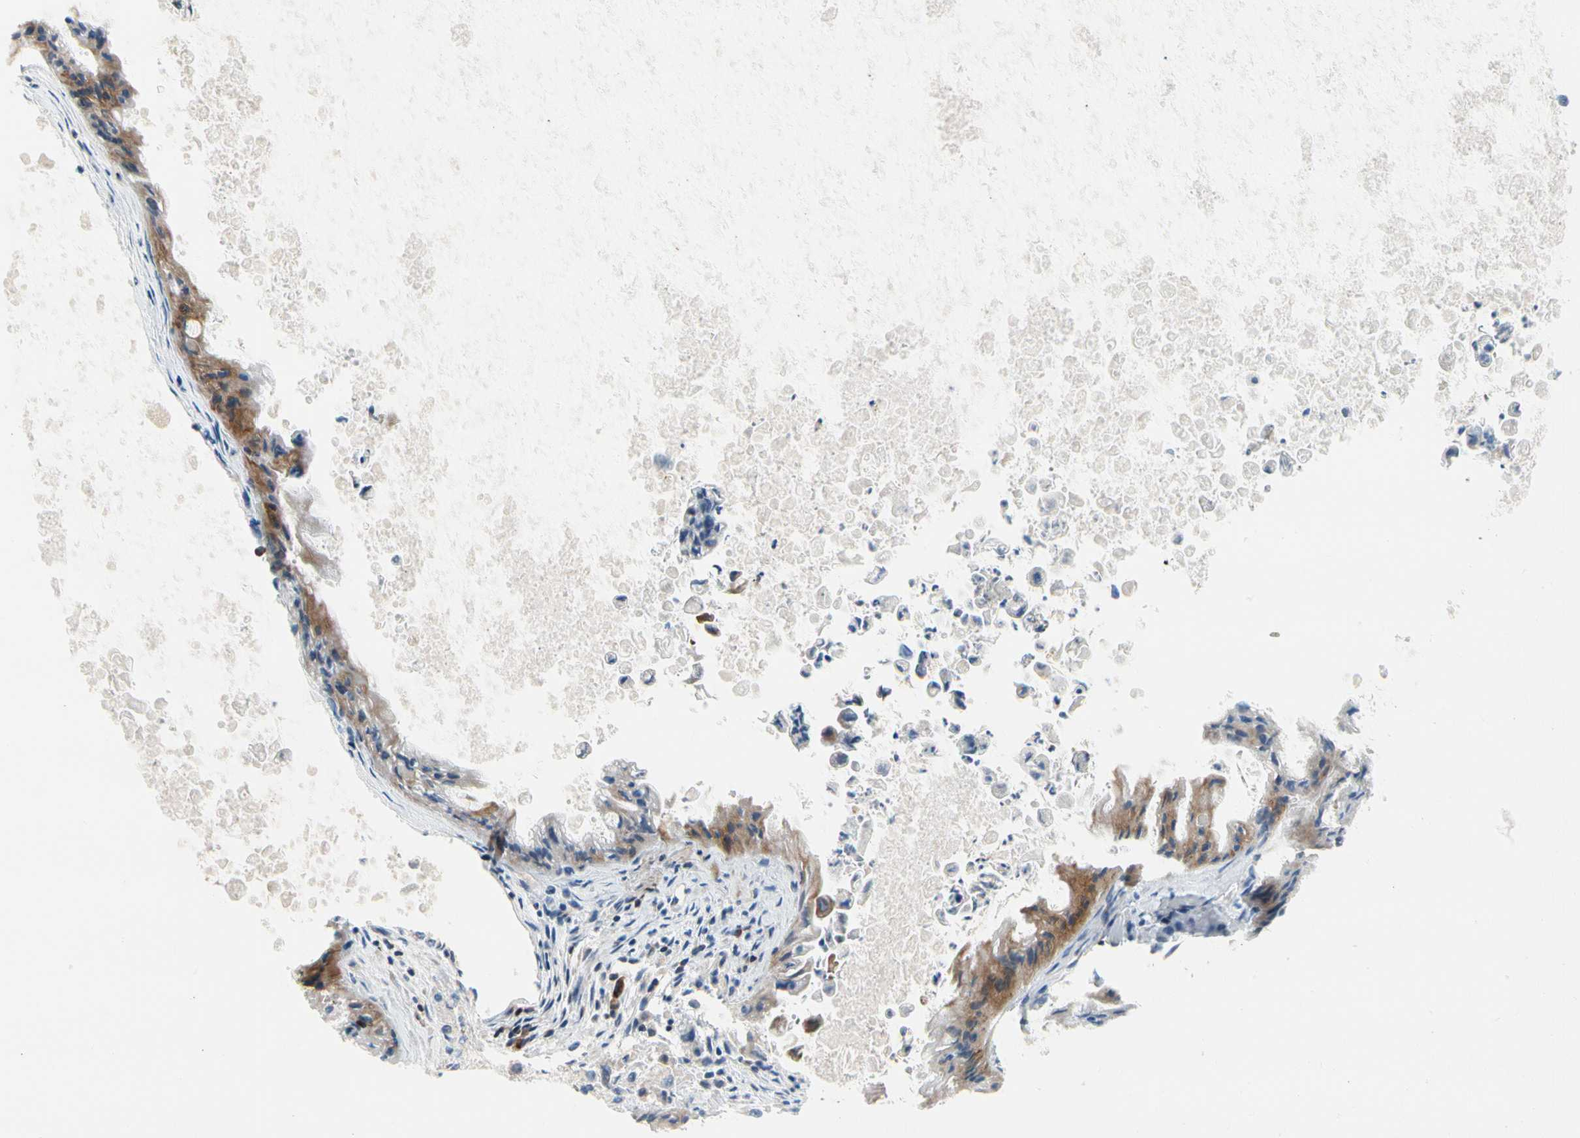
{"staining": {"intensity": "moderate", "quantity": "<25%", "location": "cytoplasmic/membranous"}, "tissue": "ovarian cancer", "cell_type": "Tumor cells", "image_type": "cancer", "snomed": [{"axis": "morphology", "description": "Cystadenocarcinoma, mucinous, NOS"}, {"axis": "topography", "description": "Ovary"}], "caption": "Protein expression analysis of ovarian cancer (mucinous cystadenocarcinoma) exhibits moderate cytoplasmic/membranous positivity in about <25% of tumor cells.", "gene": "MAP3K3", "patient": {"sex": "female", "age": 37}}